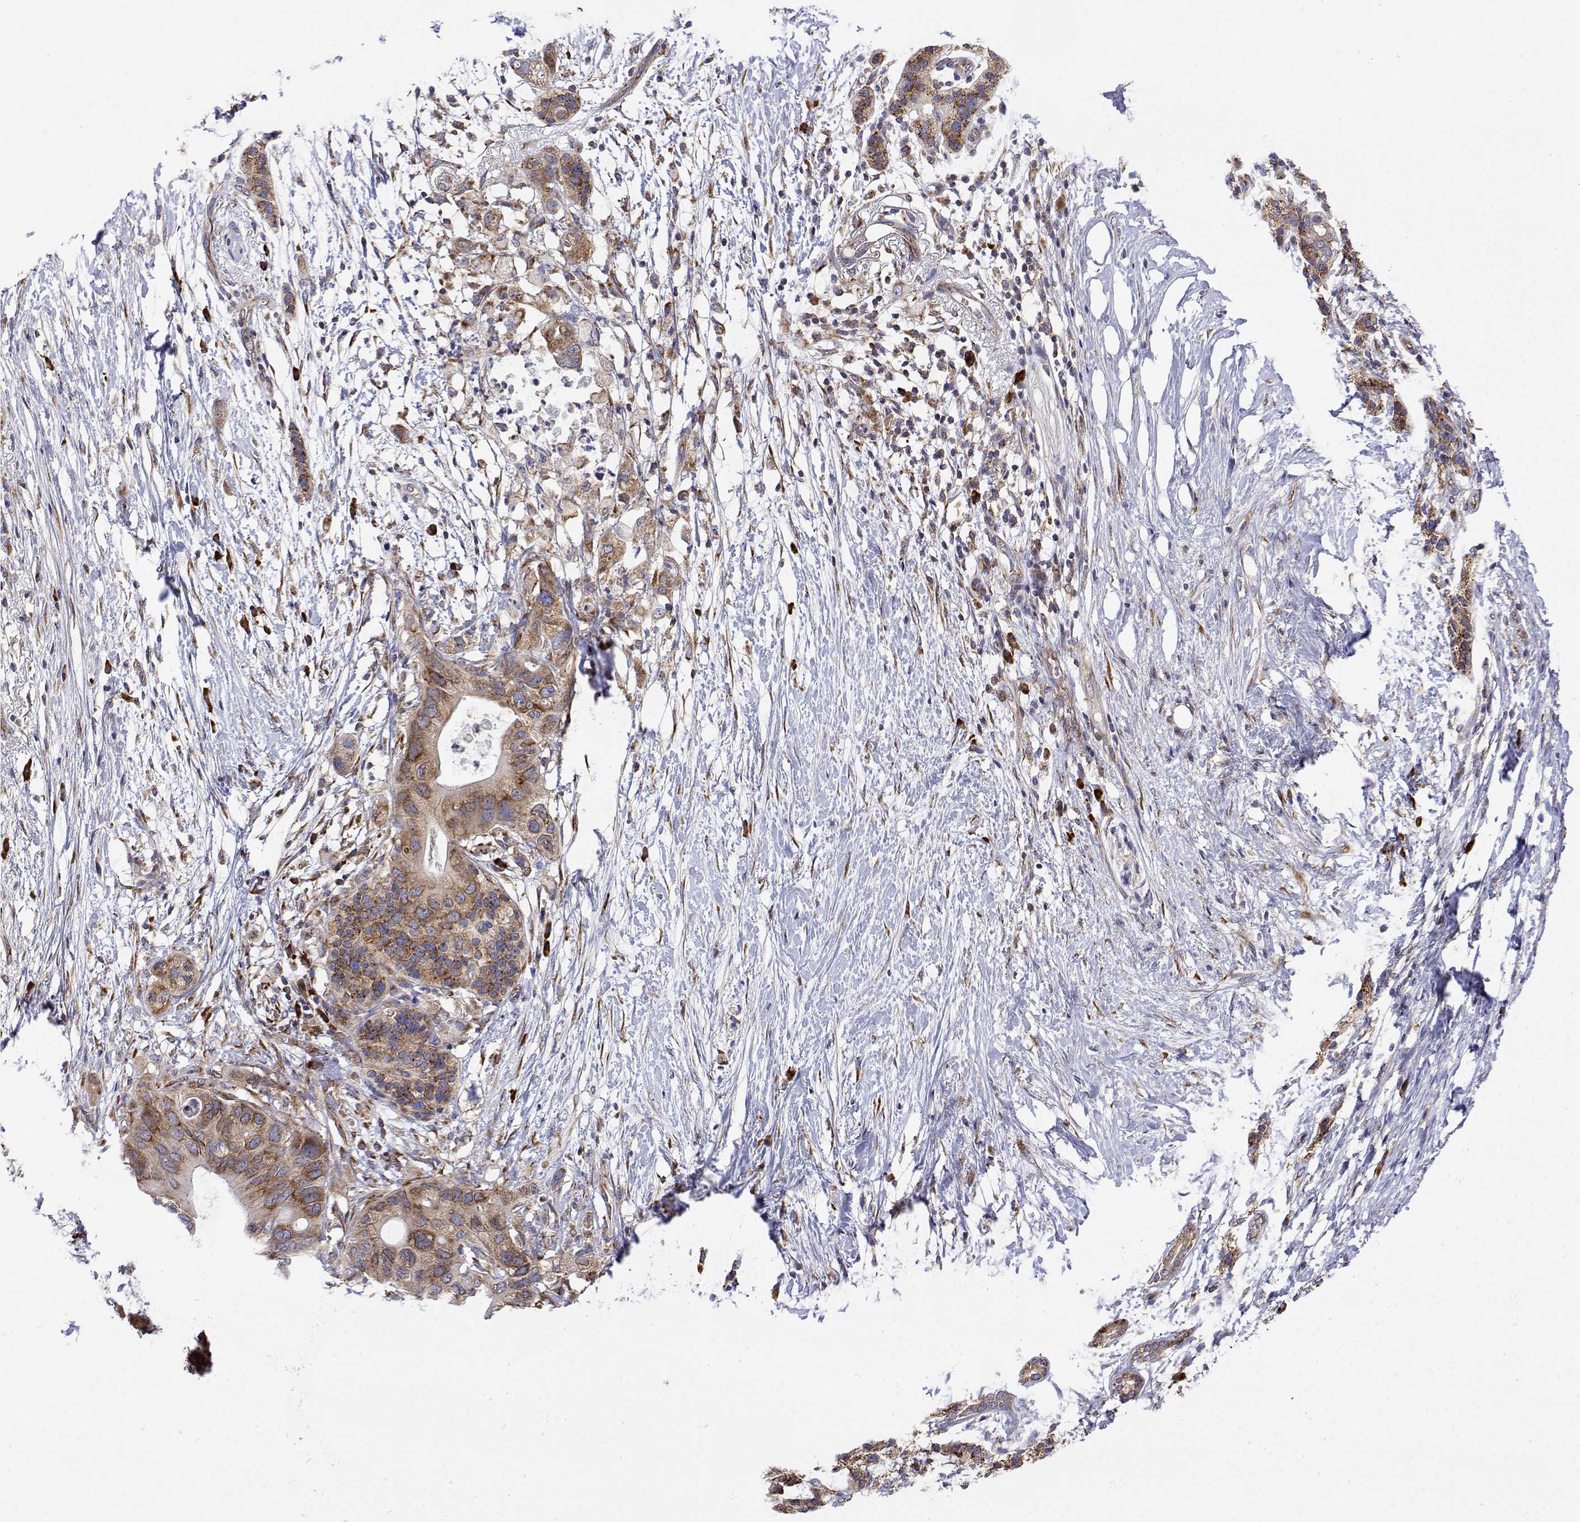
{"staining": {"intensity": "moderate", "quantity": ">75%", "location": "cytoplasmic/membranous"}, "tissue": "pancreatic cancer", "cell_type": "Tumor cells", "image_type": "cancer", "snomed": [{"axis": "morphology", "description": "Adenocarcinoma, NOS"}, {"axis": "topography", "description": "Pancreas"}], "caption": "IHC of pancreatic cancer (adenocarcinoma) demonstrates medium levels of moderate cytoplasmic/membranous positivity in approximately >75% of tumor cells.", "gene": "EEF1G", "patient": {"sex": "female", "age": 72}}